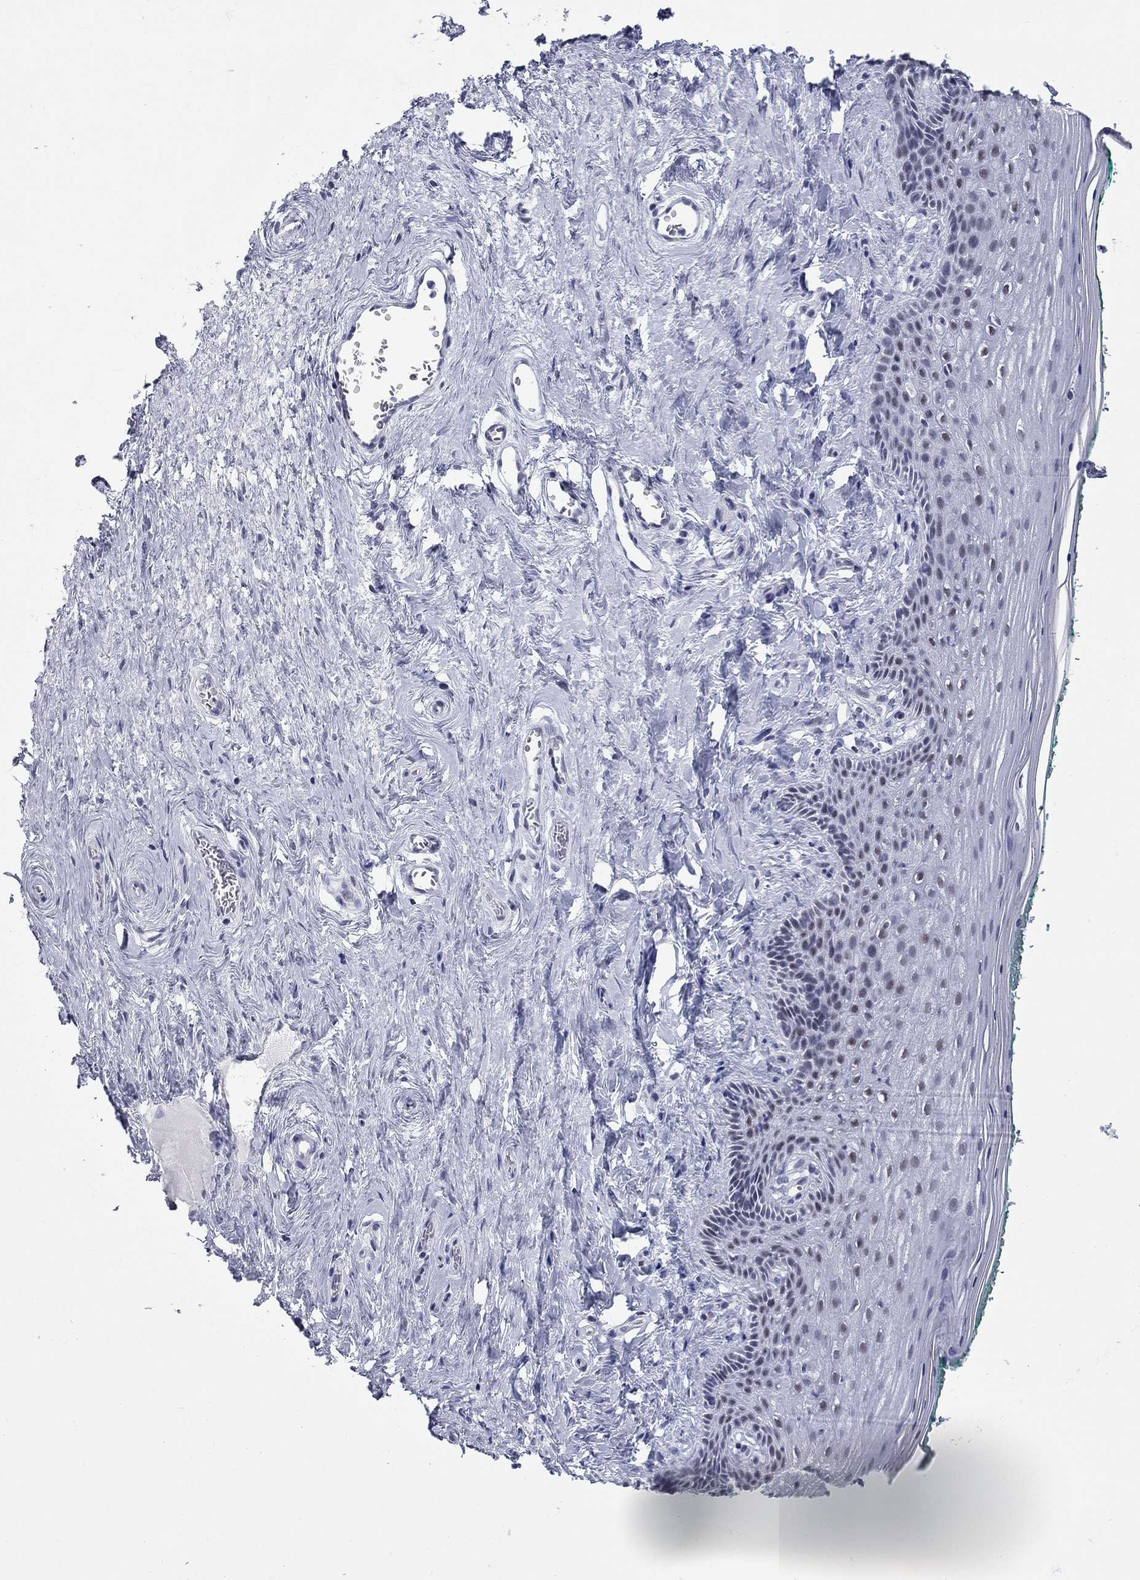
{"staining": {"intensity": "negative", "quantity": "none", "location": "none"}, "tissue": "vagina", "cell_type": "Squamous epithelial cells", "image_type": "normal", "snomed": [{"axis": "morphology", "description": "Normal tissue, NOS"}, {"axis": "topography", "description": "Vagina"}], "caption": "Photomicrograph shows no significant protein expression in squamous epithelial cells of benign vagina. (DAB (3,3'-diaminobenzidine) immunohistochemistry with hematoxylin counter stain).", "gene": "ASF1B", "patient": {"sex": "female", "age": 45}}